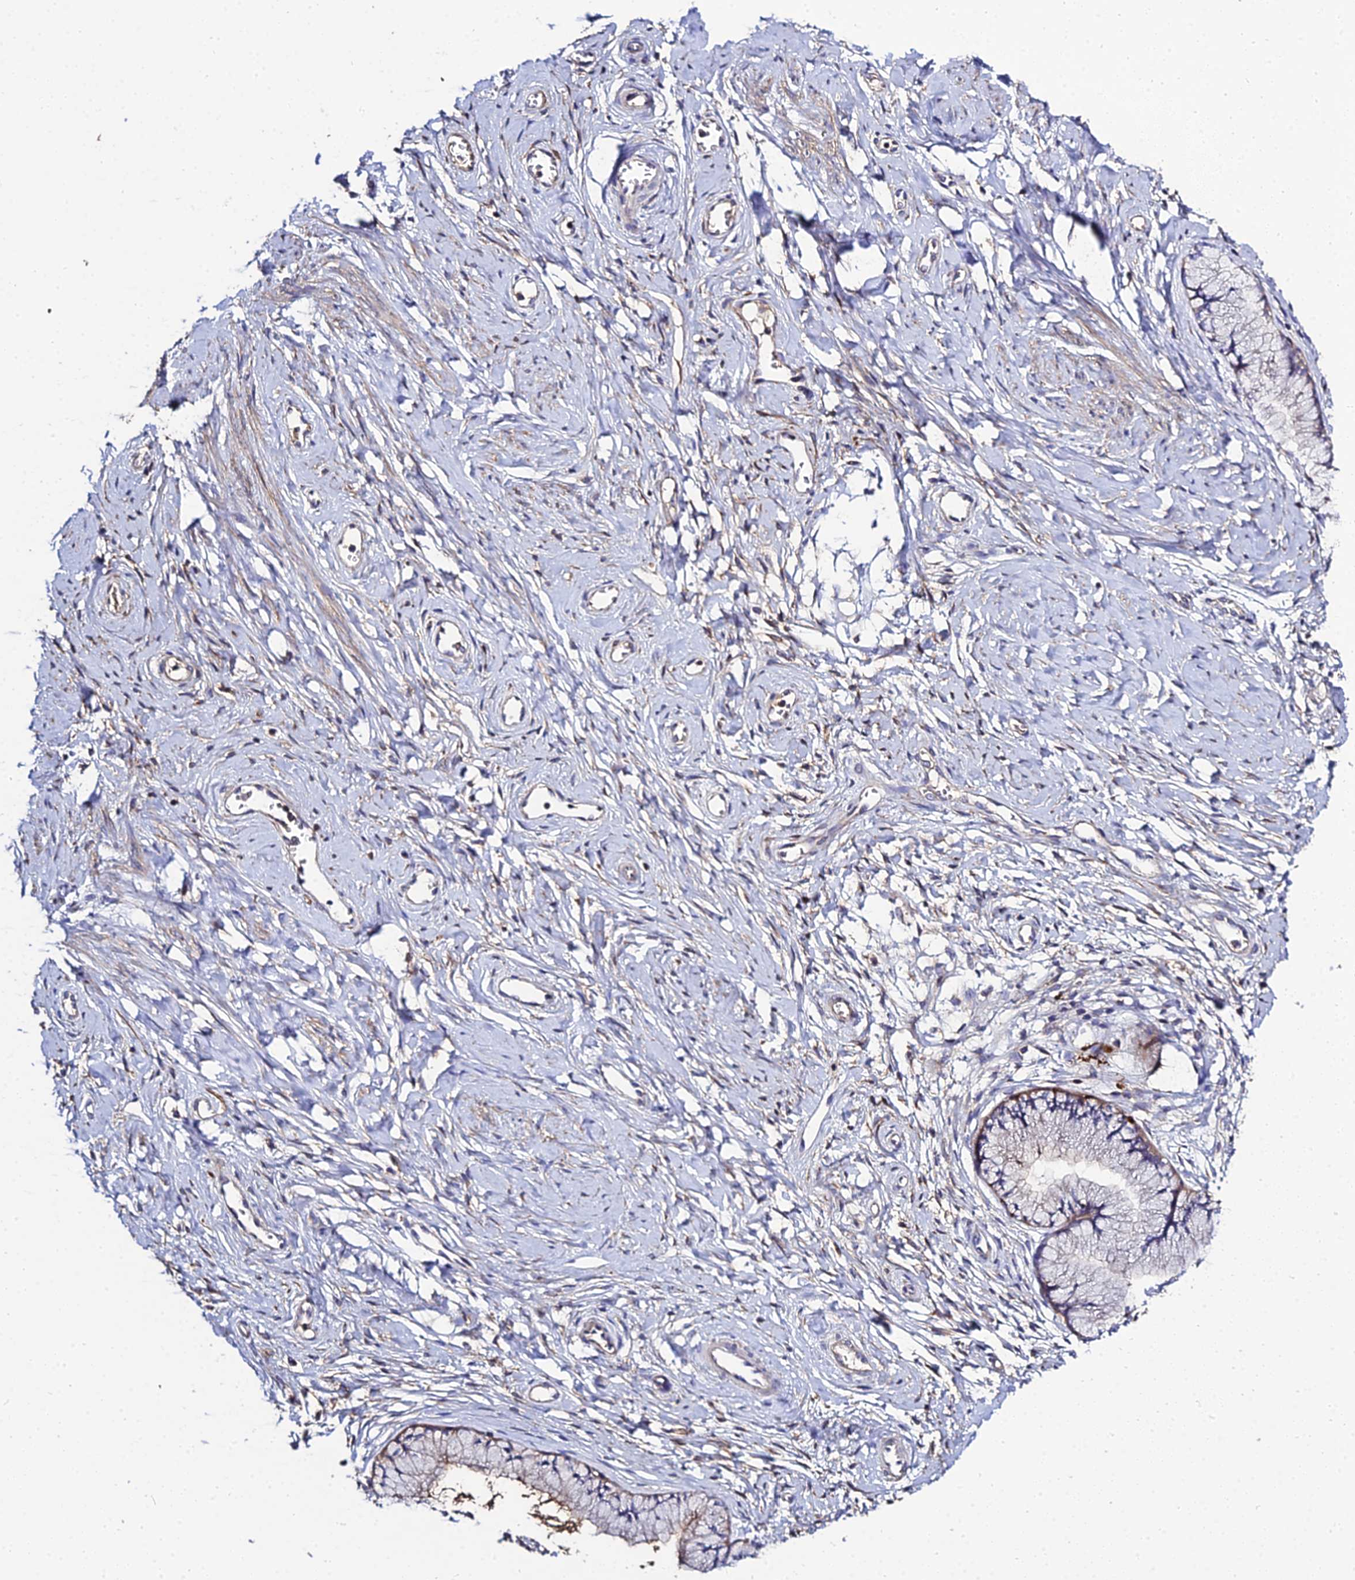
{"staining": {"intensity": "moderate", "quantity": "<25%", "location": "cytoplasmic/membranous"}, "tissue": "cervix", "cell_type": "Glandular cells", "image_type": "normal", "snomed": [{"axis": "morphology", "description": "Normal tissue, NOS"}, {"axis": "topography", "description": "Cervix"}], "caption": "Protein analysis of unremarkable cervix exhibits moderate cytoplasmic/membranous expression in about <25% of glandular cells. (IHC, brightfield microscopy, high magnification).", "gene": "C2orf69", "patient": {"sex": "female", "age": 42}}